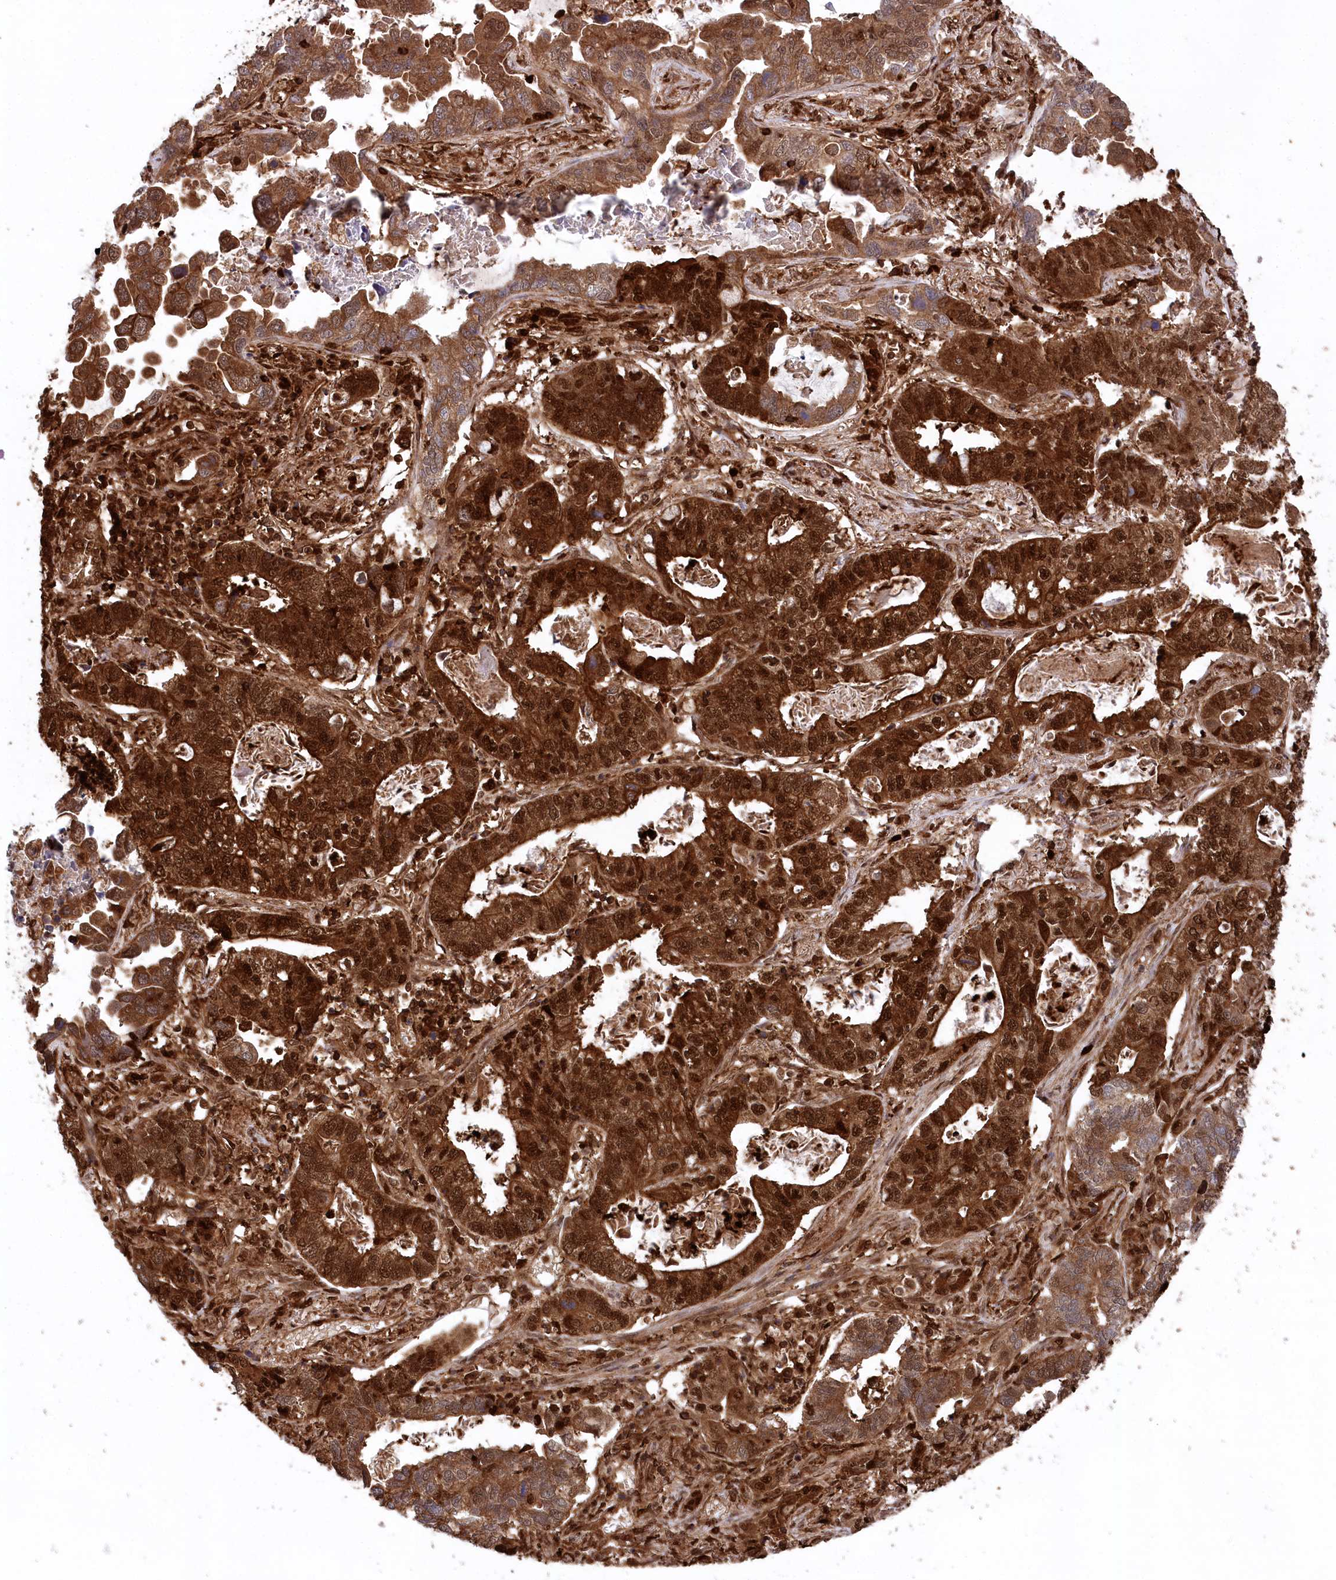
{"staining": {"intensity": "strong", "quantity": ">75%", "location": "cytoplasmic/membranous,nuclear"}, "tissue": "lung cancer", "cell_type": "Tumor cells", "image_type": "cancer", "snomed": [{"axis": "morphology", "description": "Adenocarcinoma, NOS"}, {"axis": "topography", "description": "Lung"}], "caption": "IHC of adenocarcinoma (lung) reveals high levels of strong cytoplasmic/membranous and nuclear positivity in approximately >75% of tumor cells.", "gene": "LSG1", "patient": {"sex": "male", "age": 67}}